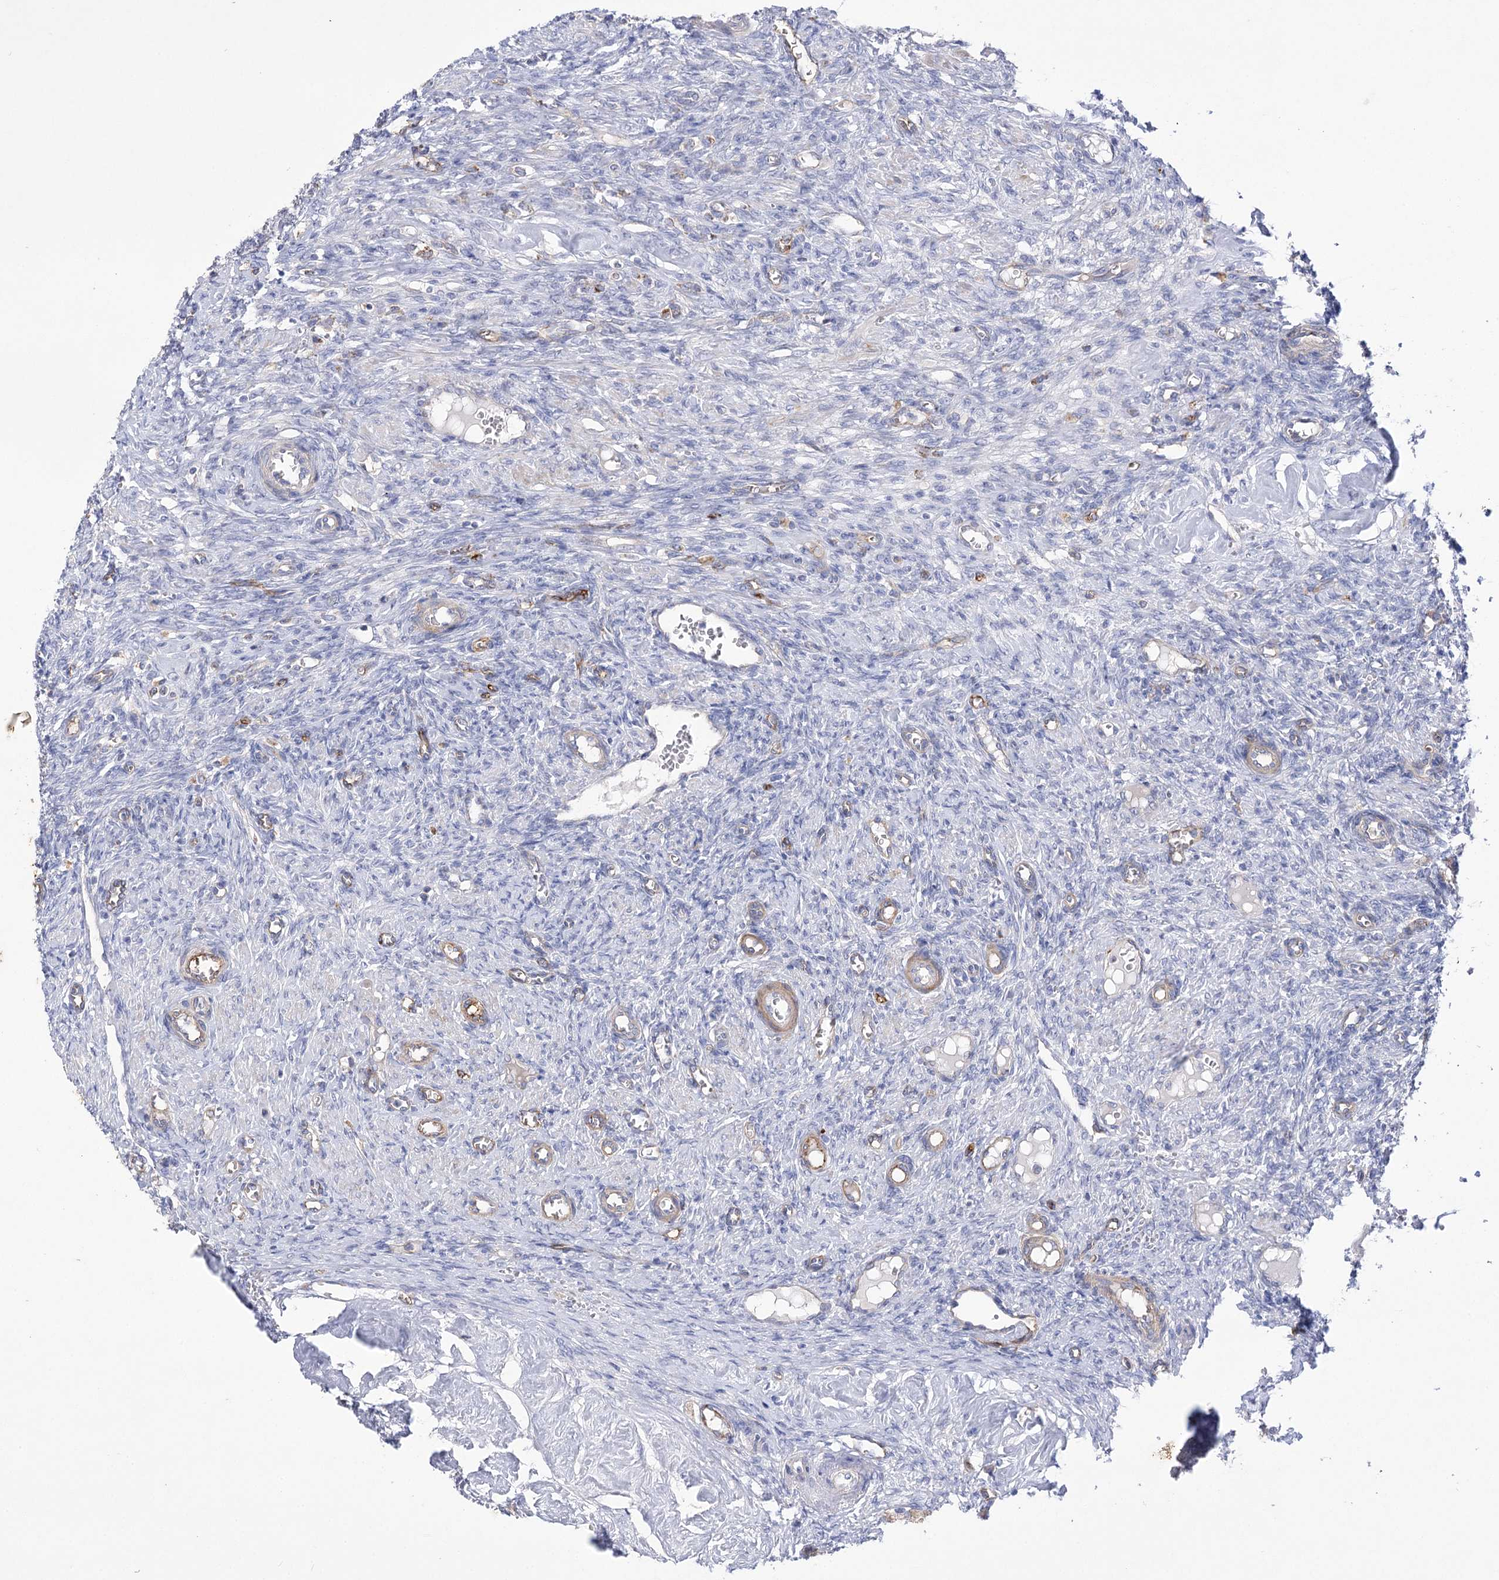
{"staining": {"intensity": "moderate", "quantity": "25%-75%", "location": "cytoplasmic/membranous"}, "tissue": "ovary", "cell_type": "Follicle cells", "image_type": "normal", "snomed": [{"axis": "morphology", "description": "Normal tissue, NOS"}, {"axis": "topography", "description": "Ovary"}], "caption": "Immunohistochemistry (IHC) of benign ovary shows medium levels of moderate cytoplasmic/membranous positivity in approximately 25%-75% of follicle cells.", "gene": "COX15", "patient": {"sex": "female", "age": 41}}